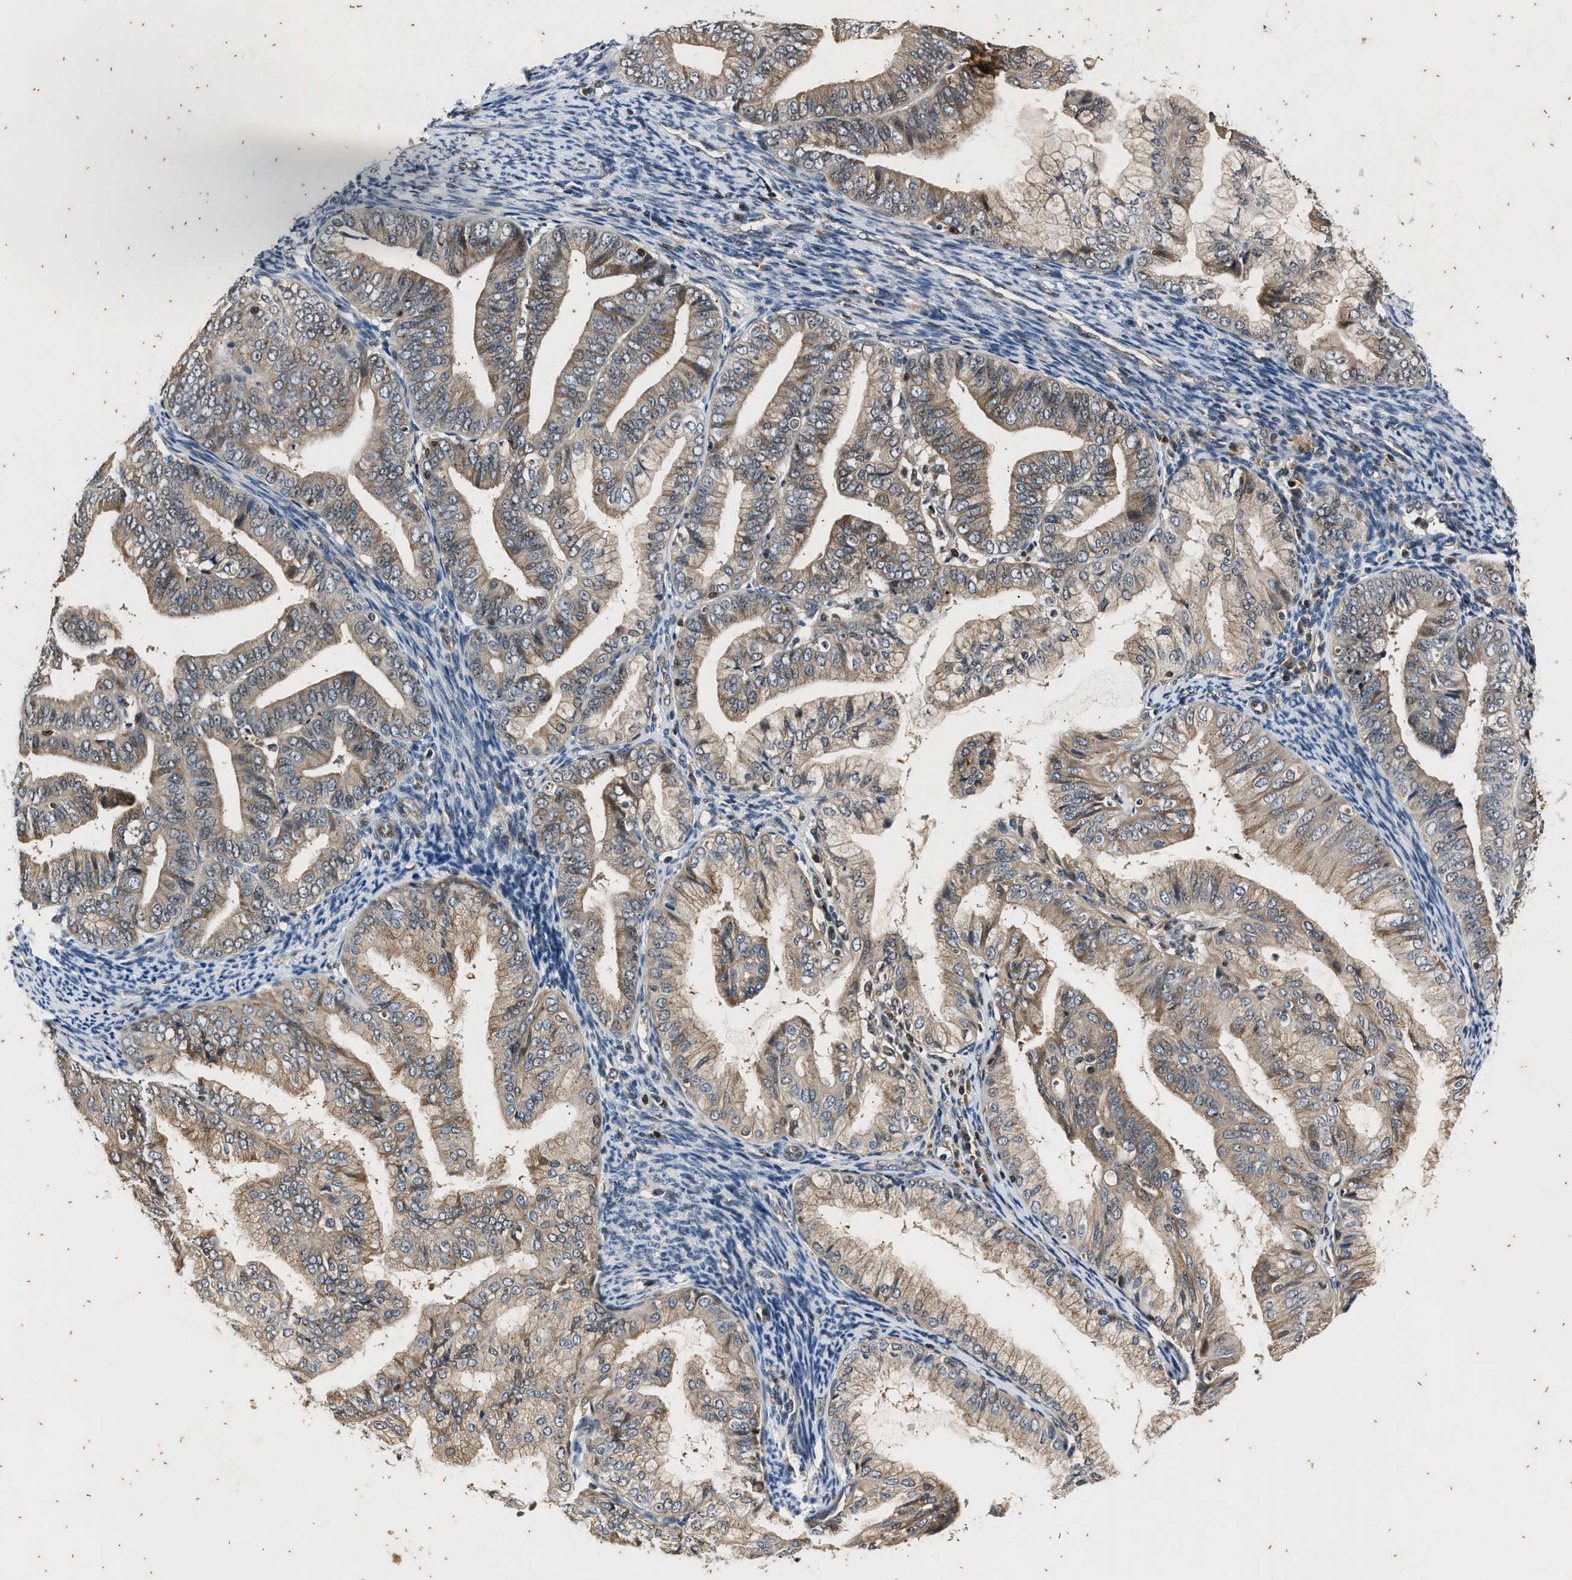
{"staining": {"intensity": "weak", "quantity": ">75%", "location": "cytoplasmic/membranous"}, "tissue": "endometrial cancer", "cell_type": "Tumor cells", "image_type": "cancer", "snomed": [{"axis": "morphology", "description": "Adenocarcinoma, NOS"}, {"axis": "topography", "description": "Endometrium"}], "caption": "High-magnification brightfield microscopy of endometrial cancer (adenocarcinoma) stained with DAB (3,3'-diaminobenzidine) (brown) and counterstained with hematoxylin (blue). tumor cells exhibit weak cytoplasmic/membranous staining is seen in about>75% of cells.", "gene": "PTPN7", "patient": {"sex": "female", "age": 63}}